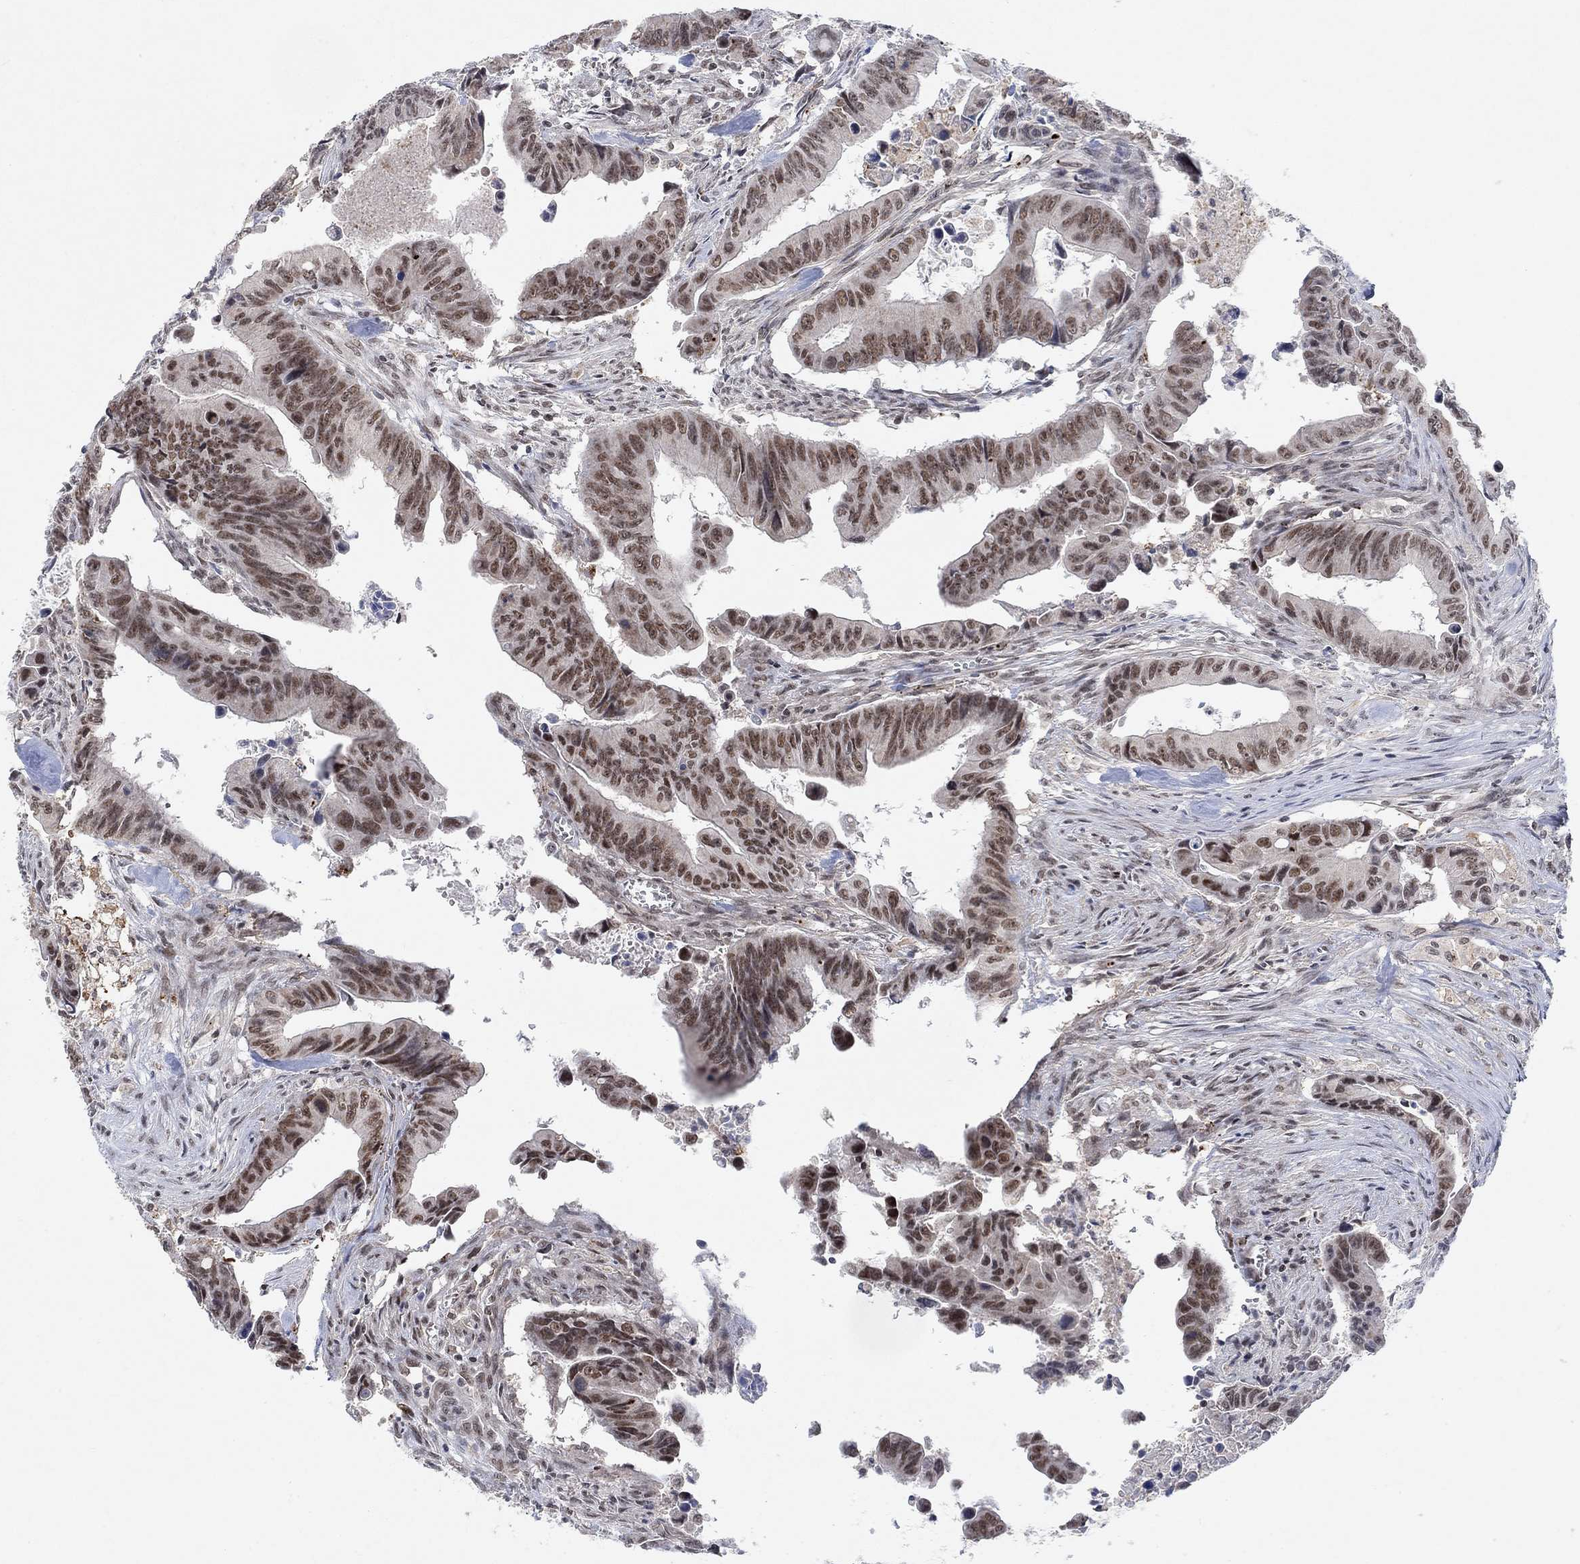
{"staining": {"intensity": "moderate", "quantity": ">75%", "location": "nuclear"}, "tissue": "colorectal cancer", "cell_type": "Tumor cells", "image_type": "cancer", "snomed": [{"axis": "morphology", "description": "Adenocarcinoma, NOS"}, {"axis": "topography", "description": "Colon"}], "caption": "Protein staining of colorectal adenocarcinoma tissue reveals moderate nuclear positivity in approximately >75% of tumor cells. (DAB = brown stain, brightfield microscopy at high magnification).", "gene": "THAP8", "patient": {"sex": "female", "age": 87}}